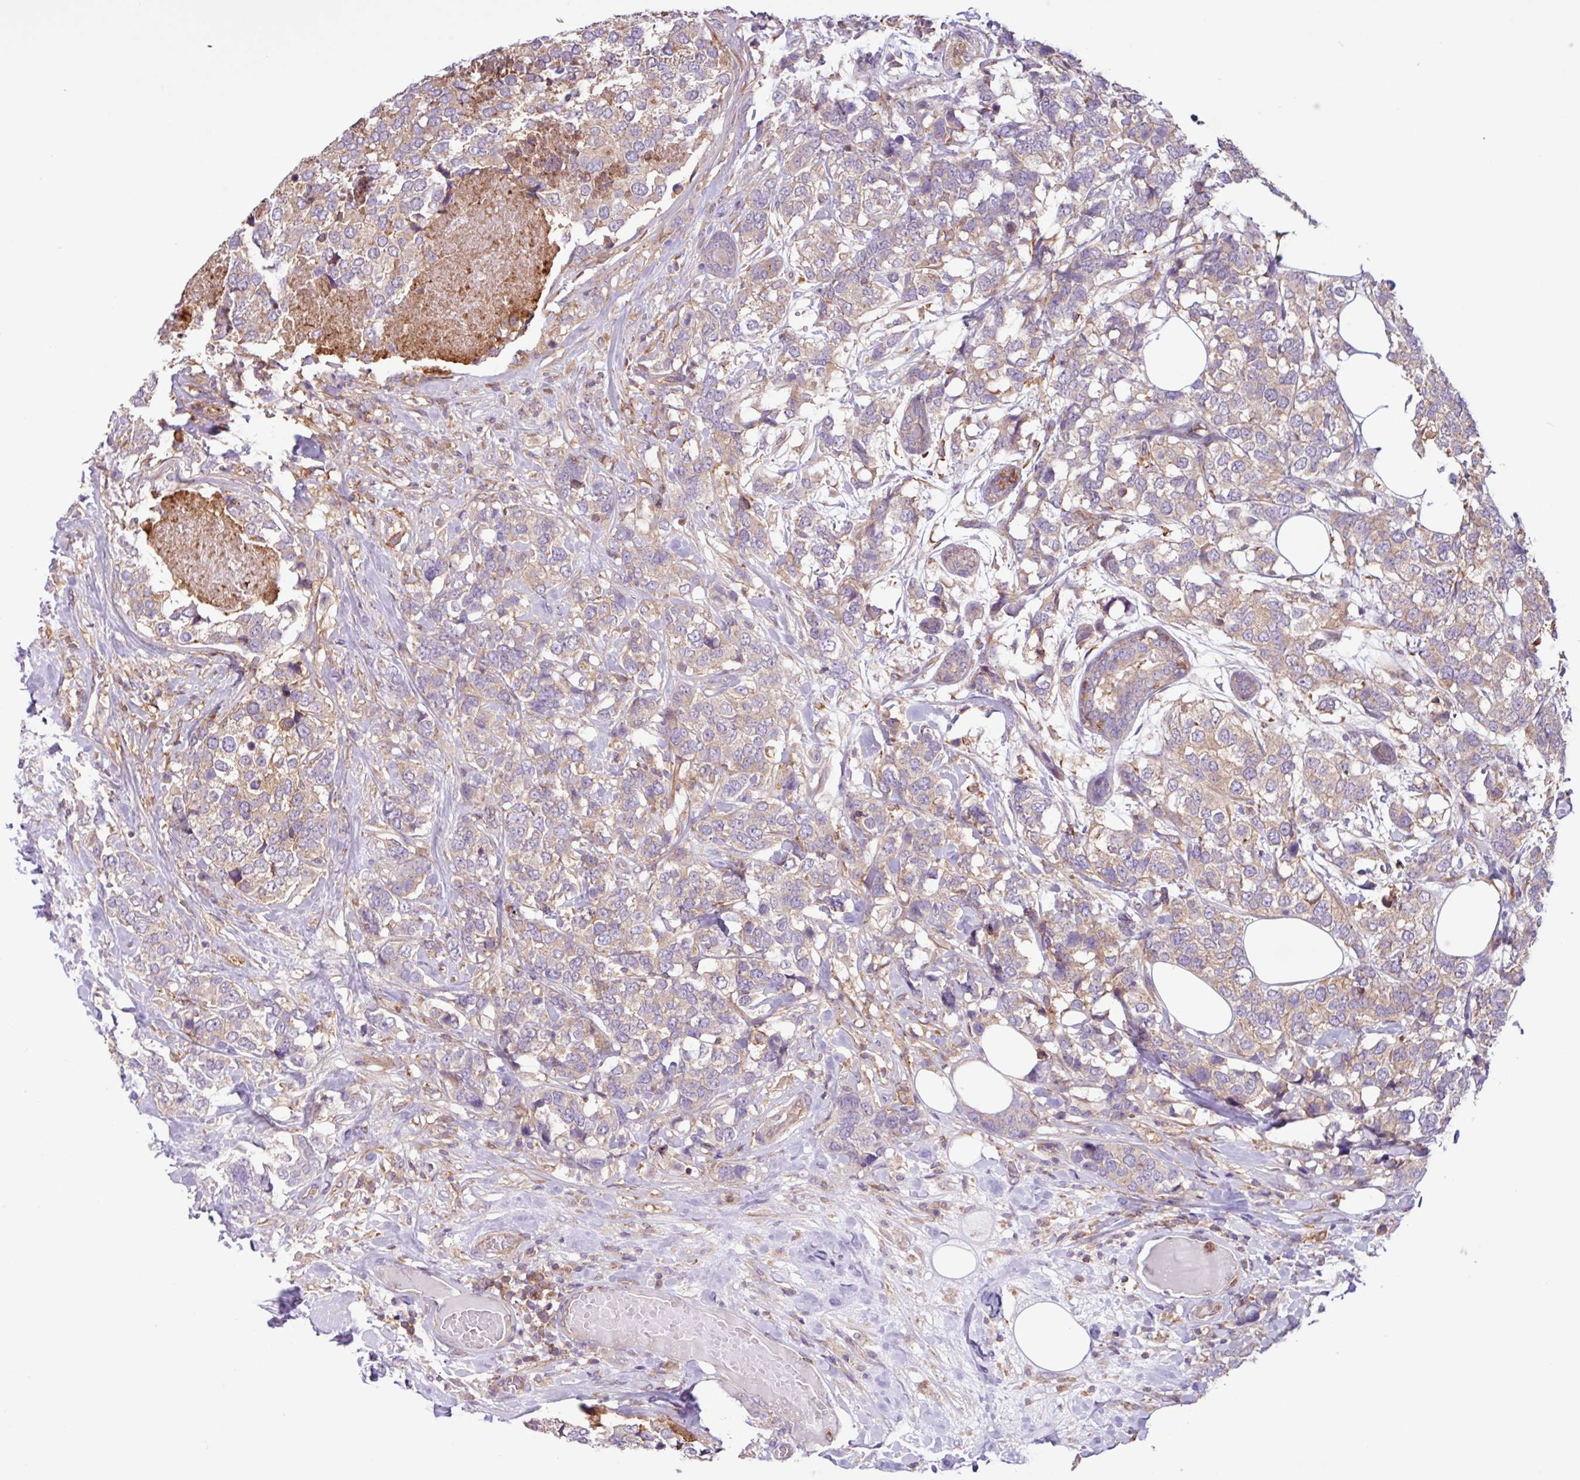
{"staining": {"intensity": "weak", "quantity": "<25%", "location": "cytoplasmic/membranous"}, "tissue": "breast cancer", "cell_type": "Tumor cells", "image_type": "cancer", "snomed": [{"axis": "morphology", "description": "Lobular carcinoma"}, {"axis": "topography", "description": "Breast"}], "caption": "Breast lobular carcinoma was stained to show a protein in brown. There is no significant positivity in tumor cells.", "gene": "ACTR3", "patient": {"sex": "female", "age": 59}}